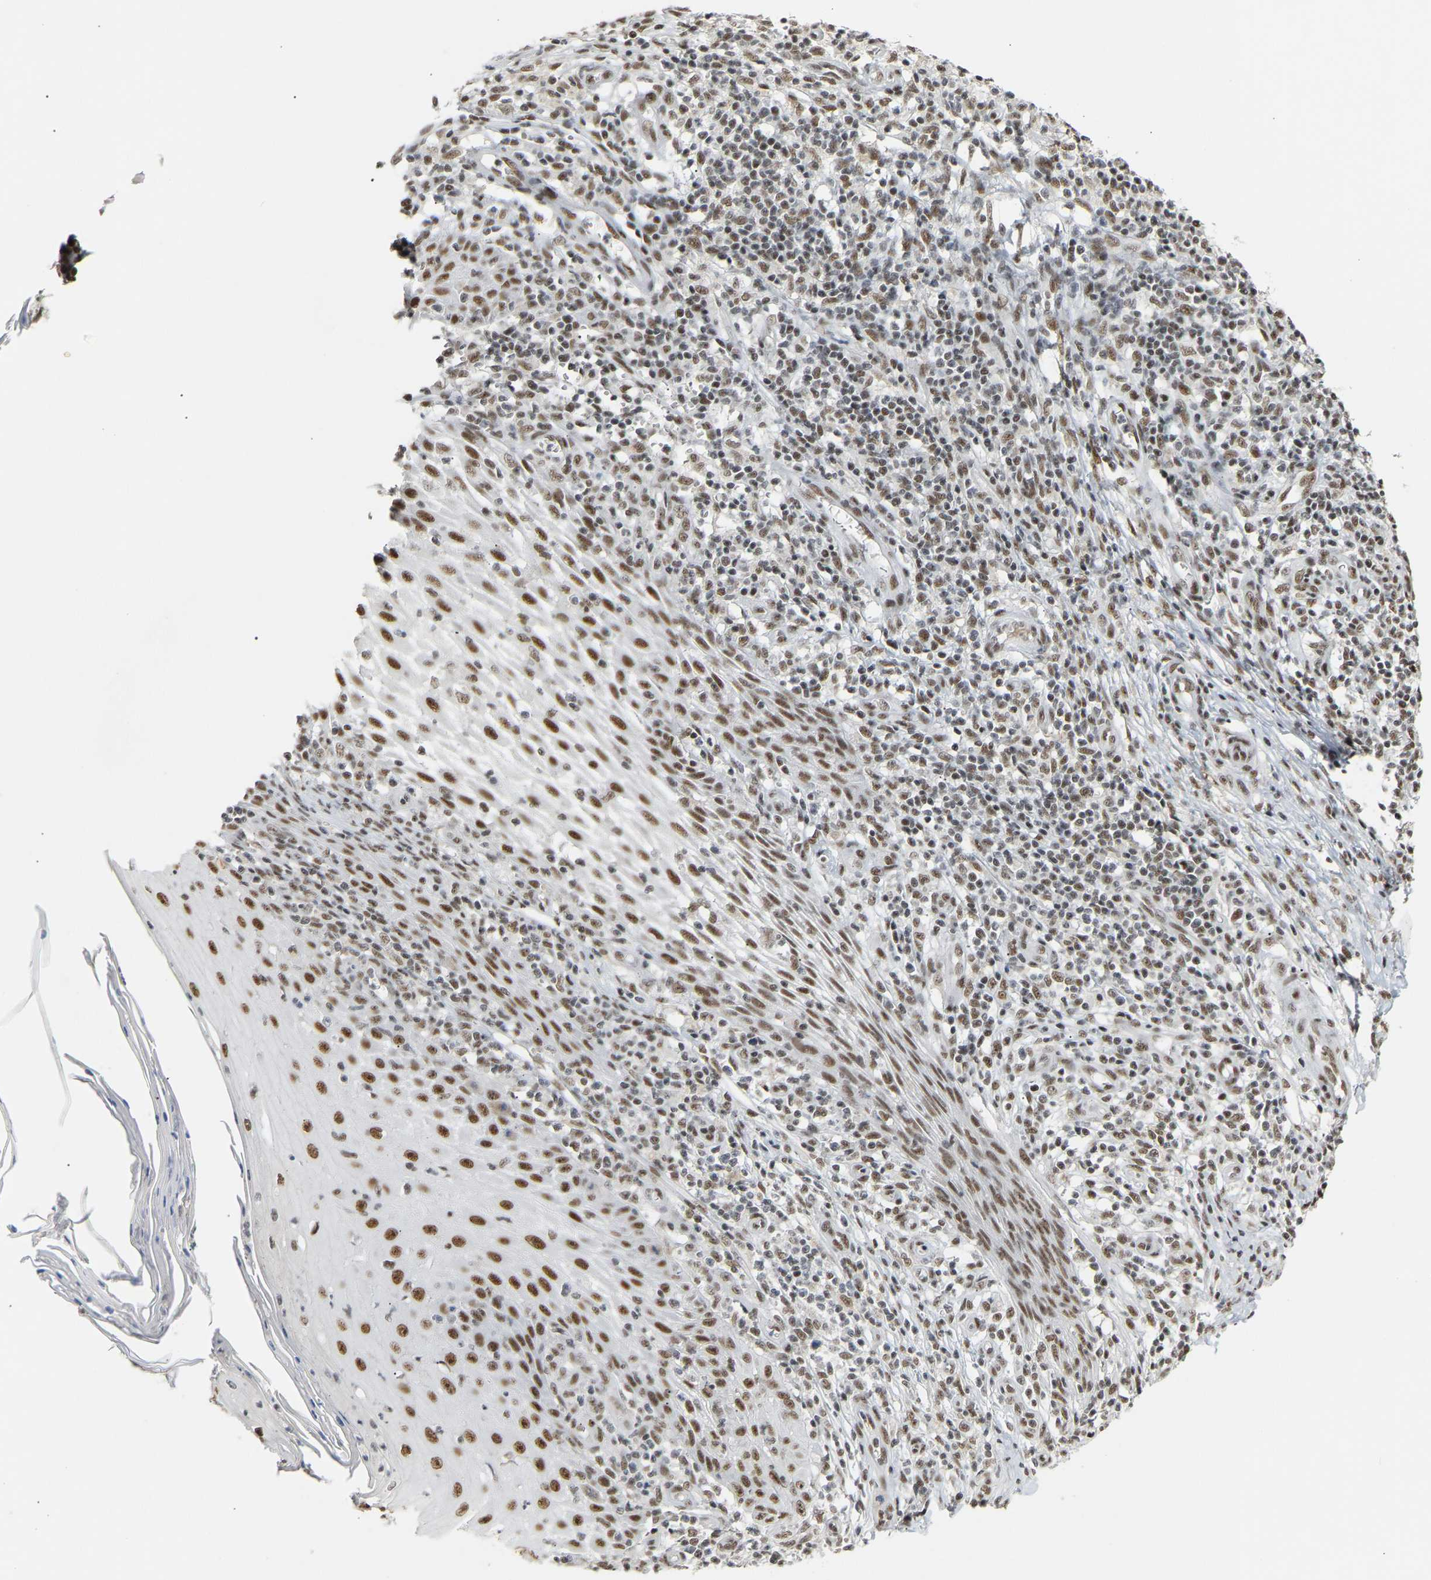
{"staining": {"intensity": "moderate", "quantity": ">75%", "location": "nuclear"}, "tissue": "skin cancer", "cell_type": "Tumor cells", "image_type": "cancer", "snomed": [{"axis": "morphology", "description": "Squamous cell carcinoma, NOS"}, {"axis": "topography", "description": "Skin"}], "caption": "High-magnification brightfield microscopy of skin cancer (squamous cell carcinoma) stained with DAB (3,3'-diaminobenzidine) (brown) and counterstained with hematoxylin (blue). tumor cells exhibit moderate nuclear positivity is seen in approximately>75% of cells.", "gene": "NELFB", "patient": {"sex": "female", "age": 73}}